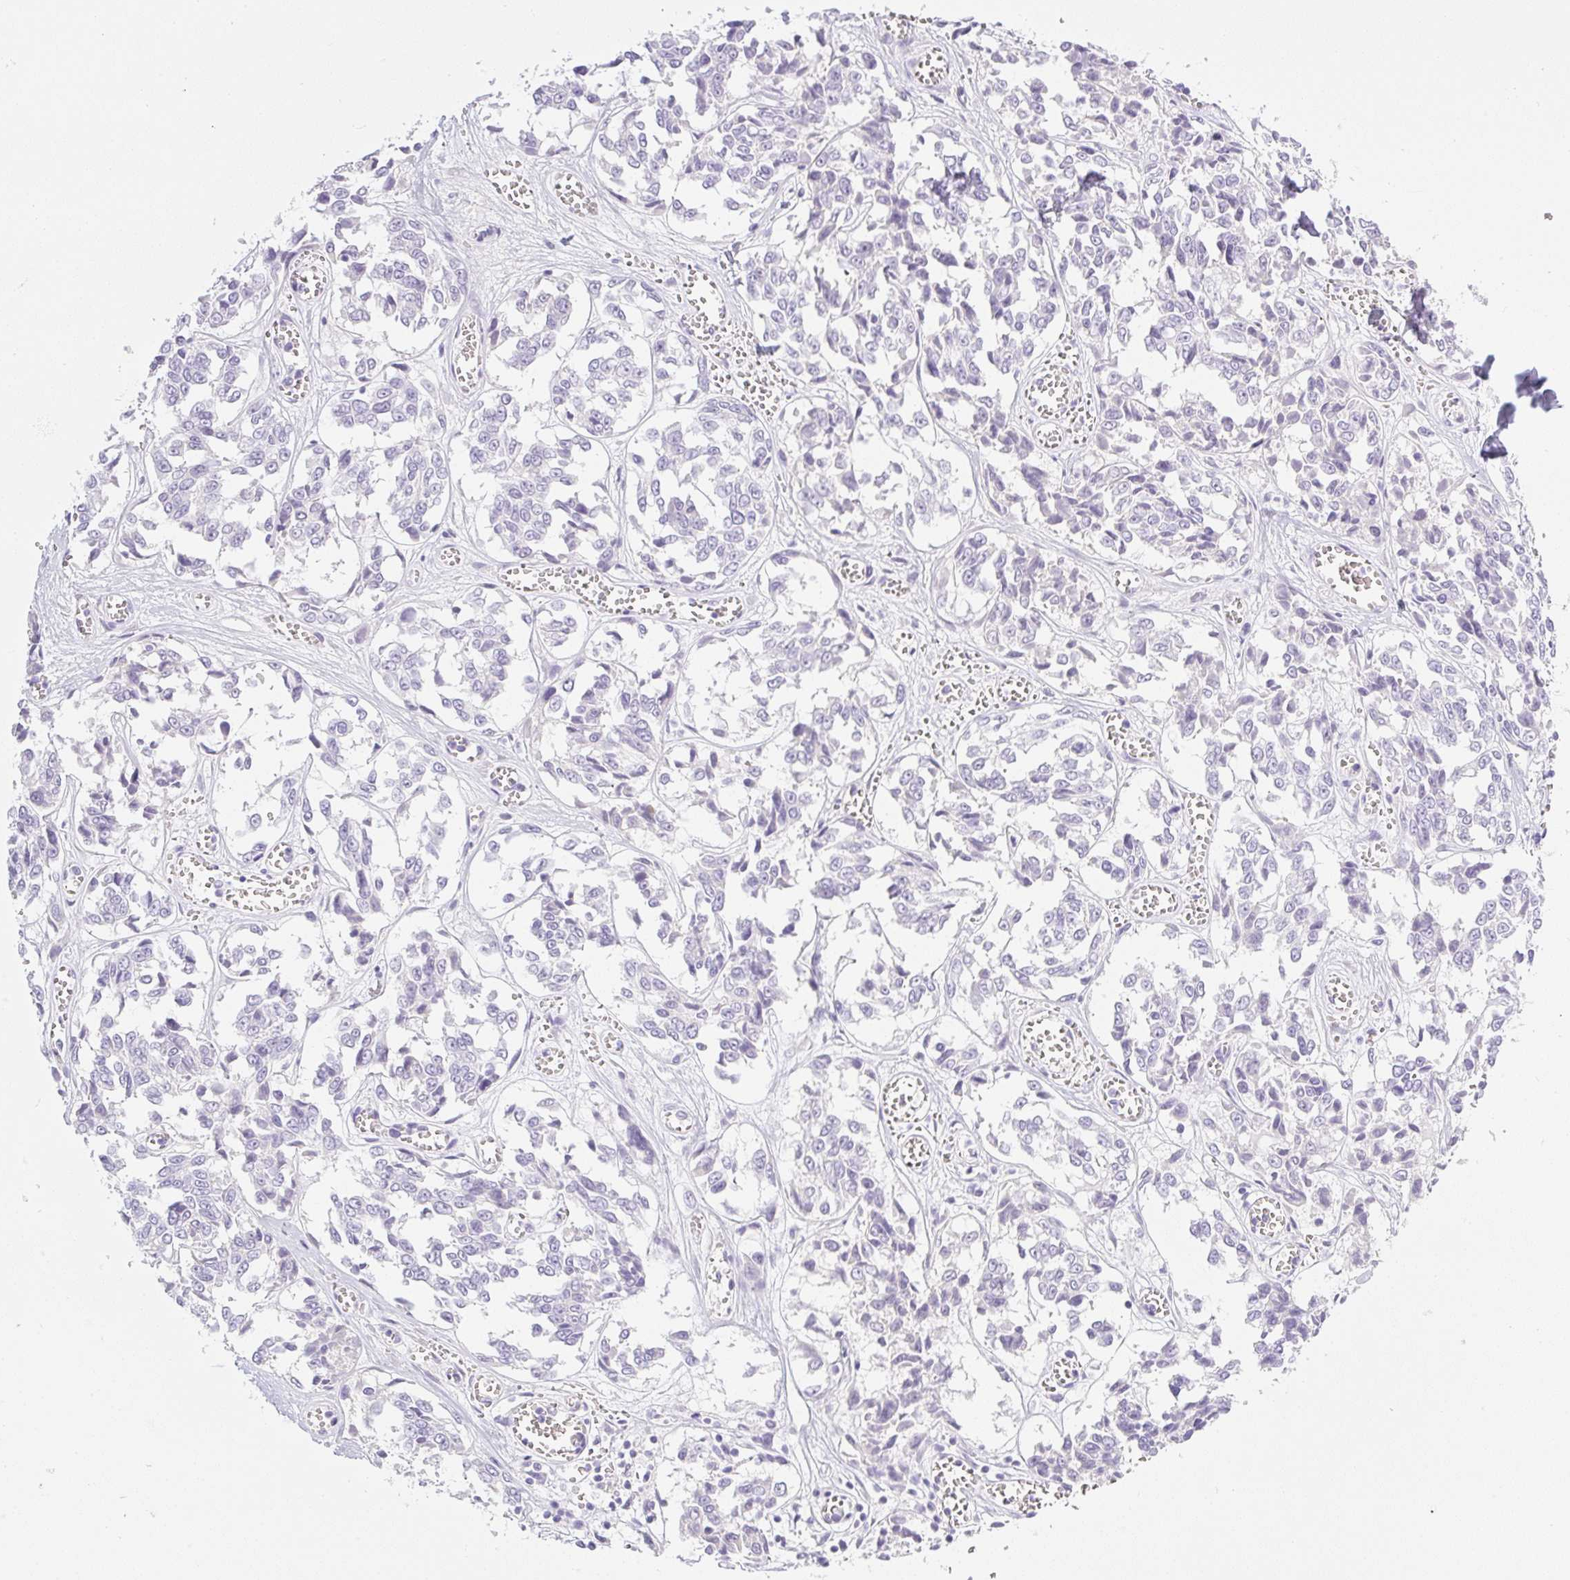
{"staining": {"intensity": "negative", "quantity": "none", "location": "none"}, "tissue": "melanoma", "cell_type": "Tumor cells", "image_type": "cancer", "snomed": [{"axis": "morphology", "description": "Malignant melanoma, NOS"}, {"axis": "topography", "description": "Skin"}], "caption": "Immunohistochemical staining of human melanoma demonstrates no significant positivity in tumor cells. (Immunohistochemistry, brightfield microscopy, high magnification).", "gene": "MIA2", "patient": {"sex": "female", "age": 64}}